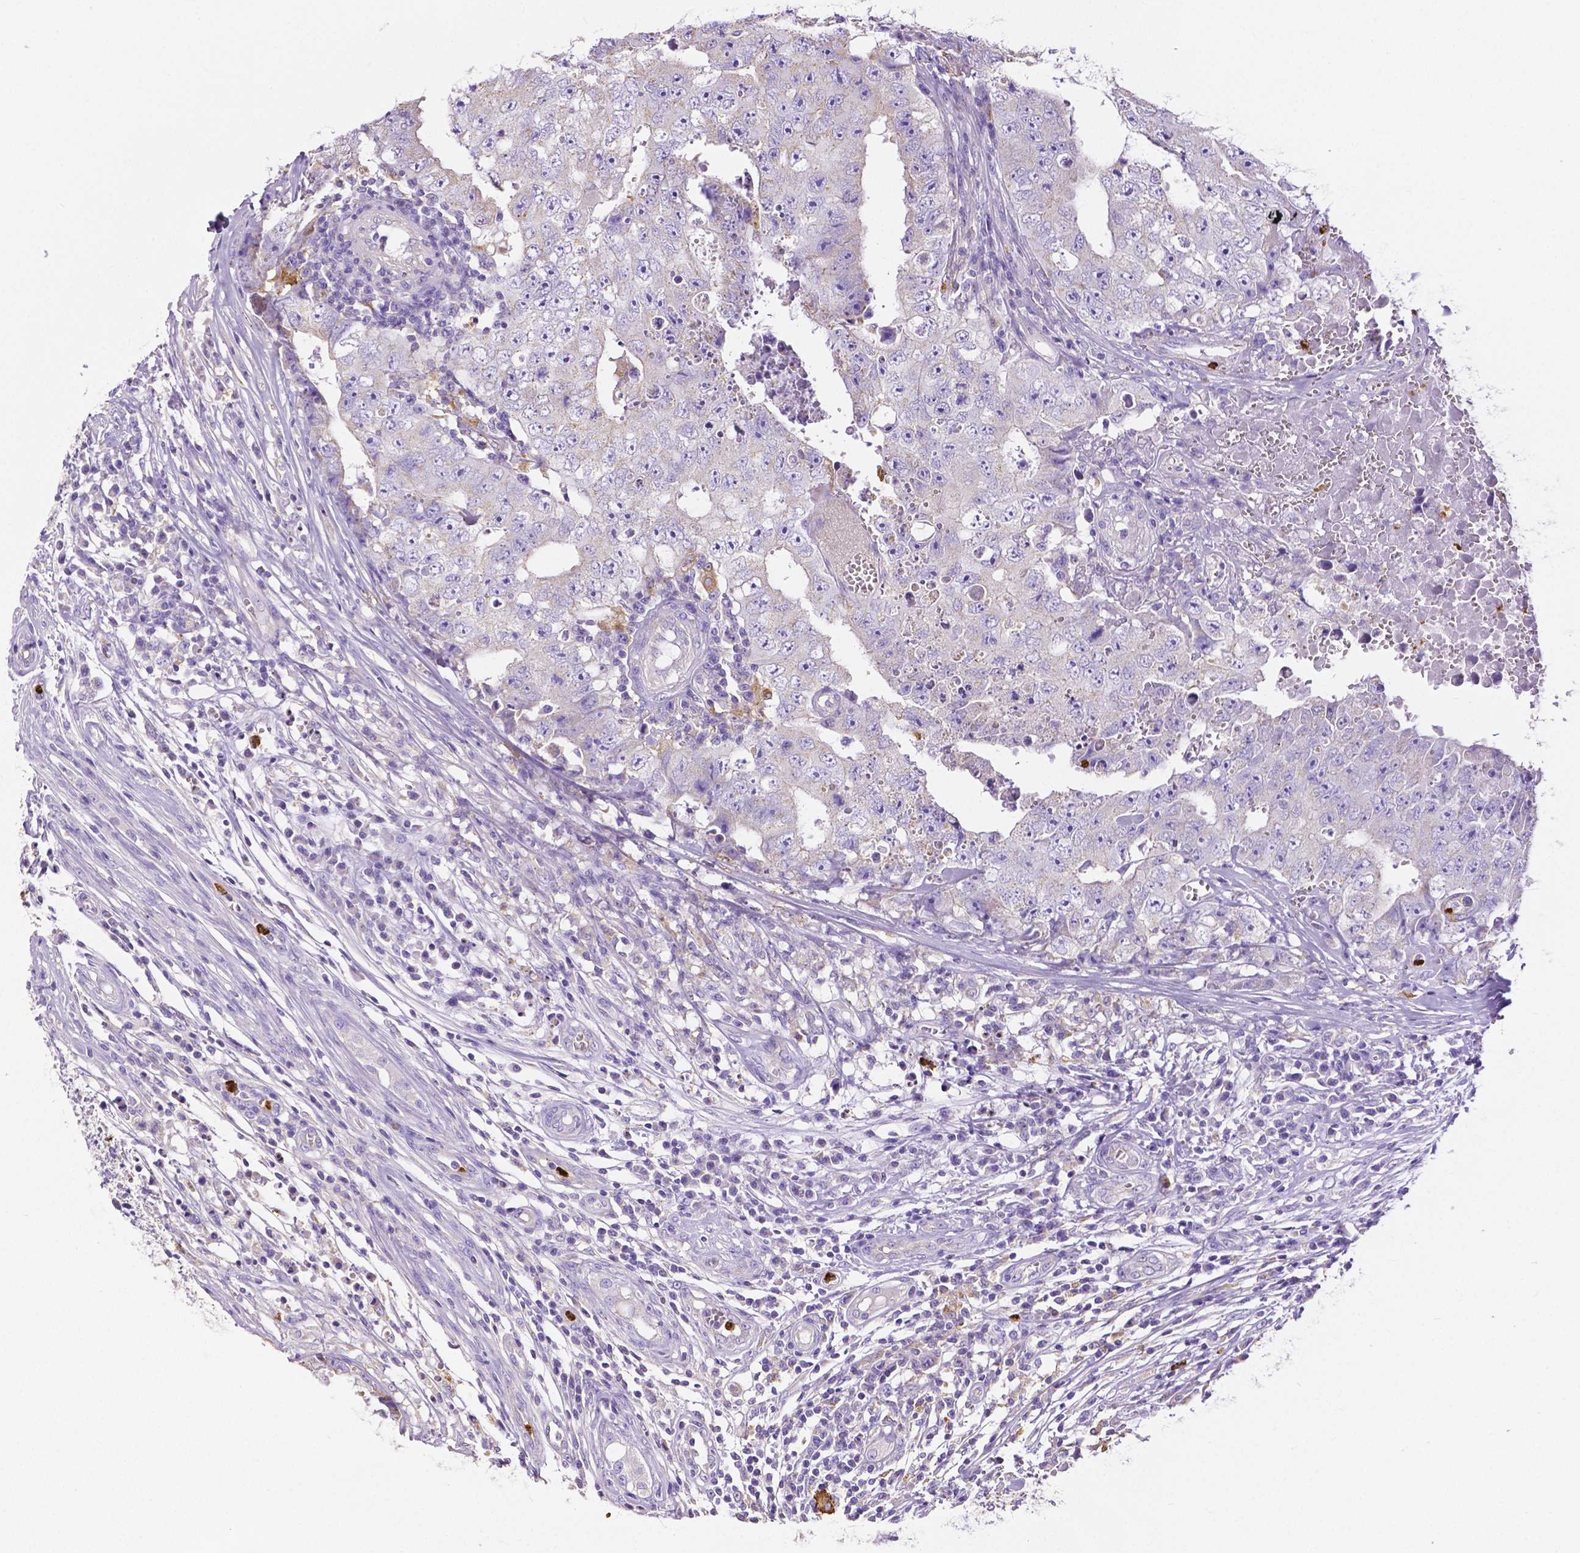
{"staining": {"intensity": "negative", "quantity": "none", "location": "none"}, "tissue": "testis cancer", "cell_type": "Tumor cells", "image_type": "cancer", "snomed": [{"axis": "morphology", "description": "Carcinoma, Embryonal, NOS"}, {"axis": "topography", "description": "Testis"}], "caption": "High power microscopy micrograph of an immunohistochemistry (IHC) image of embryonal carcinoma (testis), revealing no significant expression in tumor cells.", "gene": "MMP9", "patient": {"sex": "male", "age": 36}}